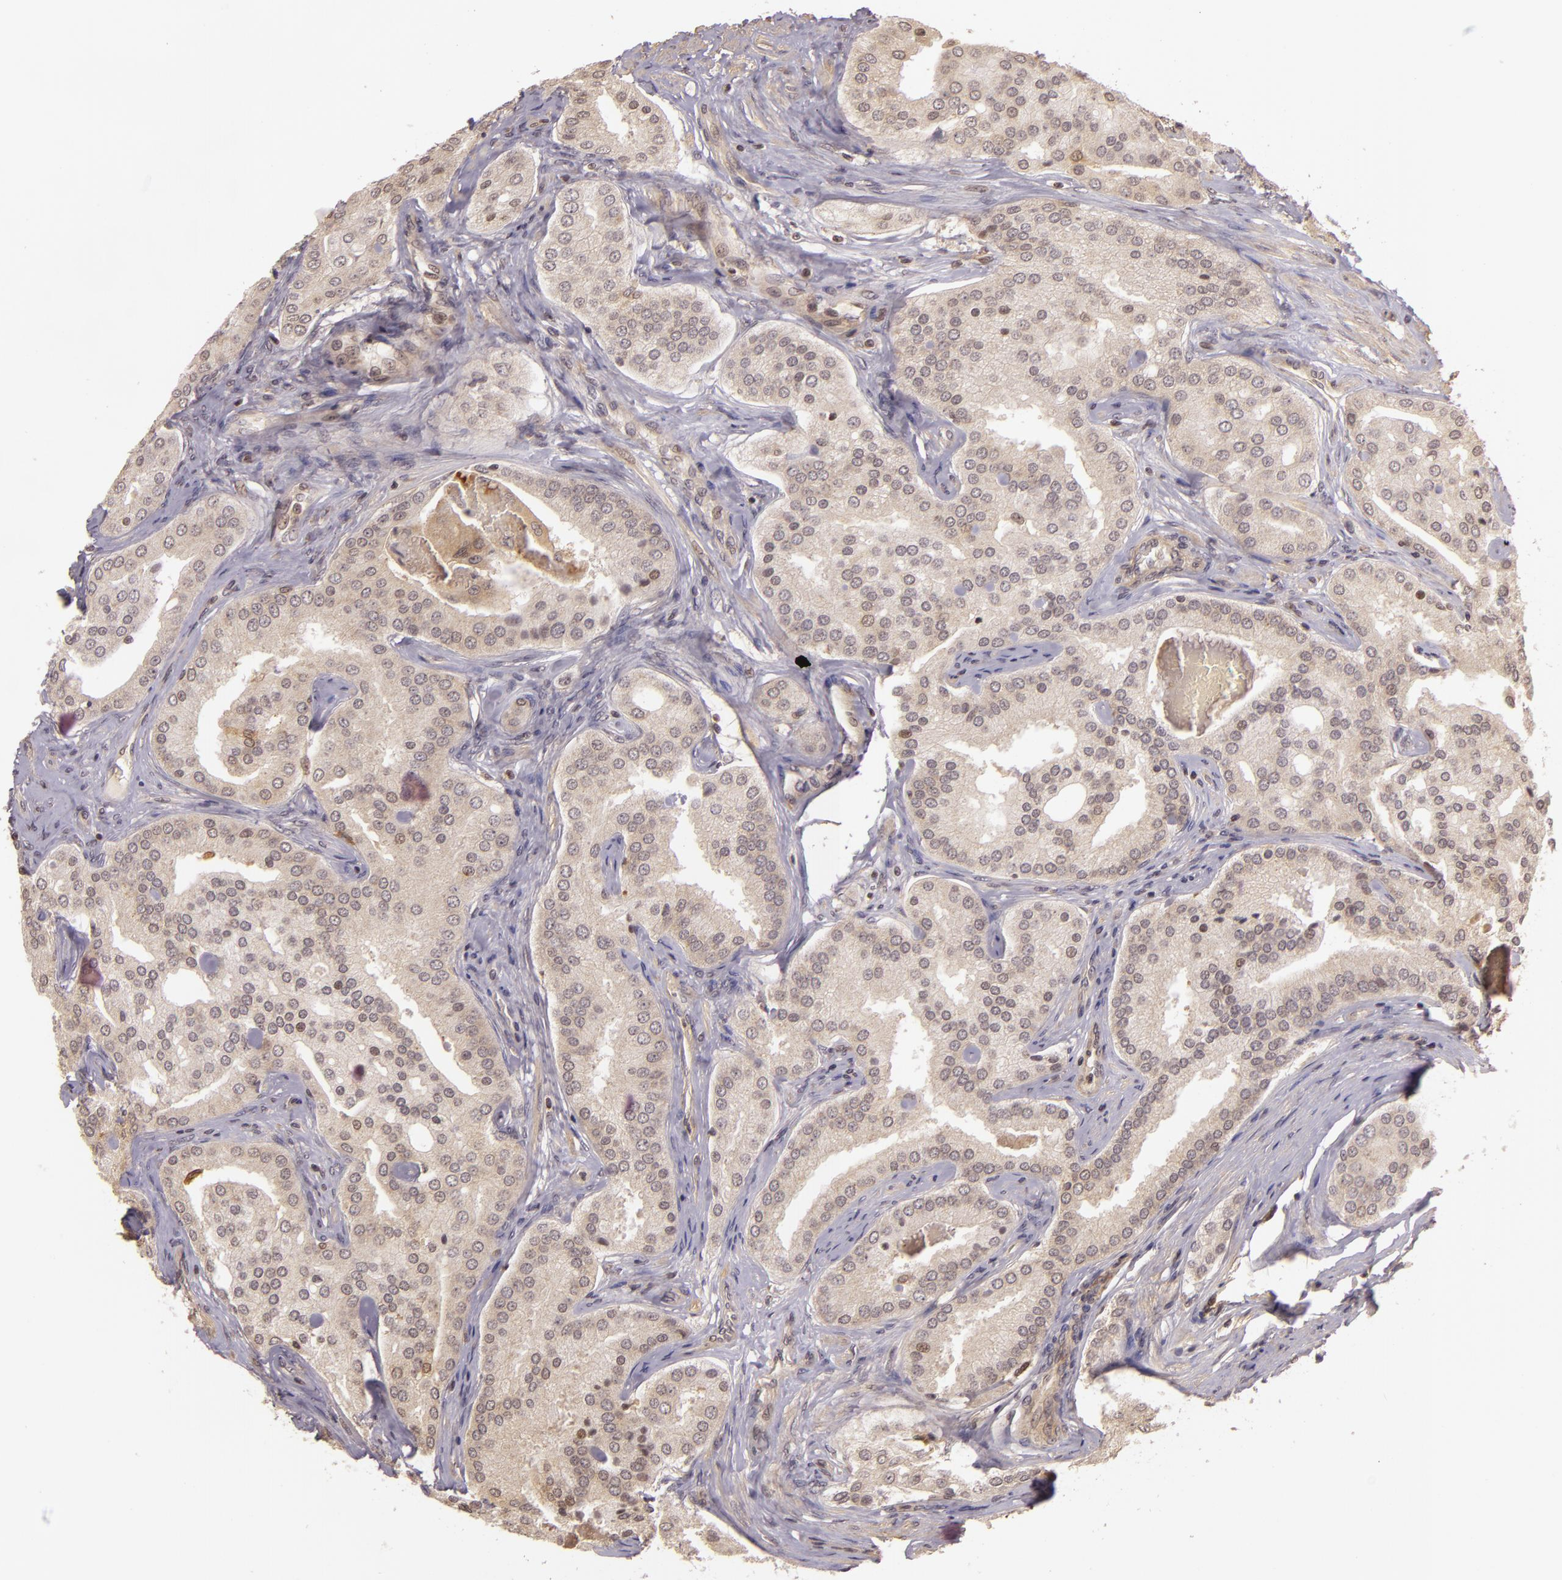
{"staining": {"intensity": "weak", "quantity": ">75%", "location": "cytoplasmic/membranous"}, "tissue": "prostate cancer", "cell_type": "Tumor cells", "image_type": "cancer", "snomed": [{"axis": "morphology", "description": "Adenocarcinoma, High grade"}, {"axis": "topography", "description": "Prostate"}], "caption": "The immunohistochemical stain labels weak cytoplasmic/membranous expression in tumor cells of prostate high-grade adenocarcinoma tissue.", "gene": "TXNRD2", "patient": {"sex": "male", "age": 64}}